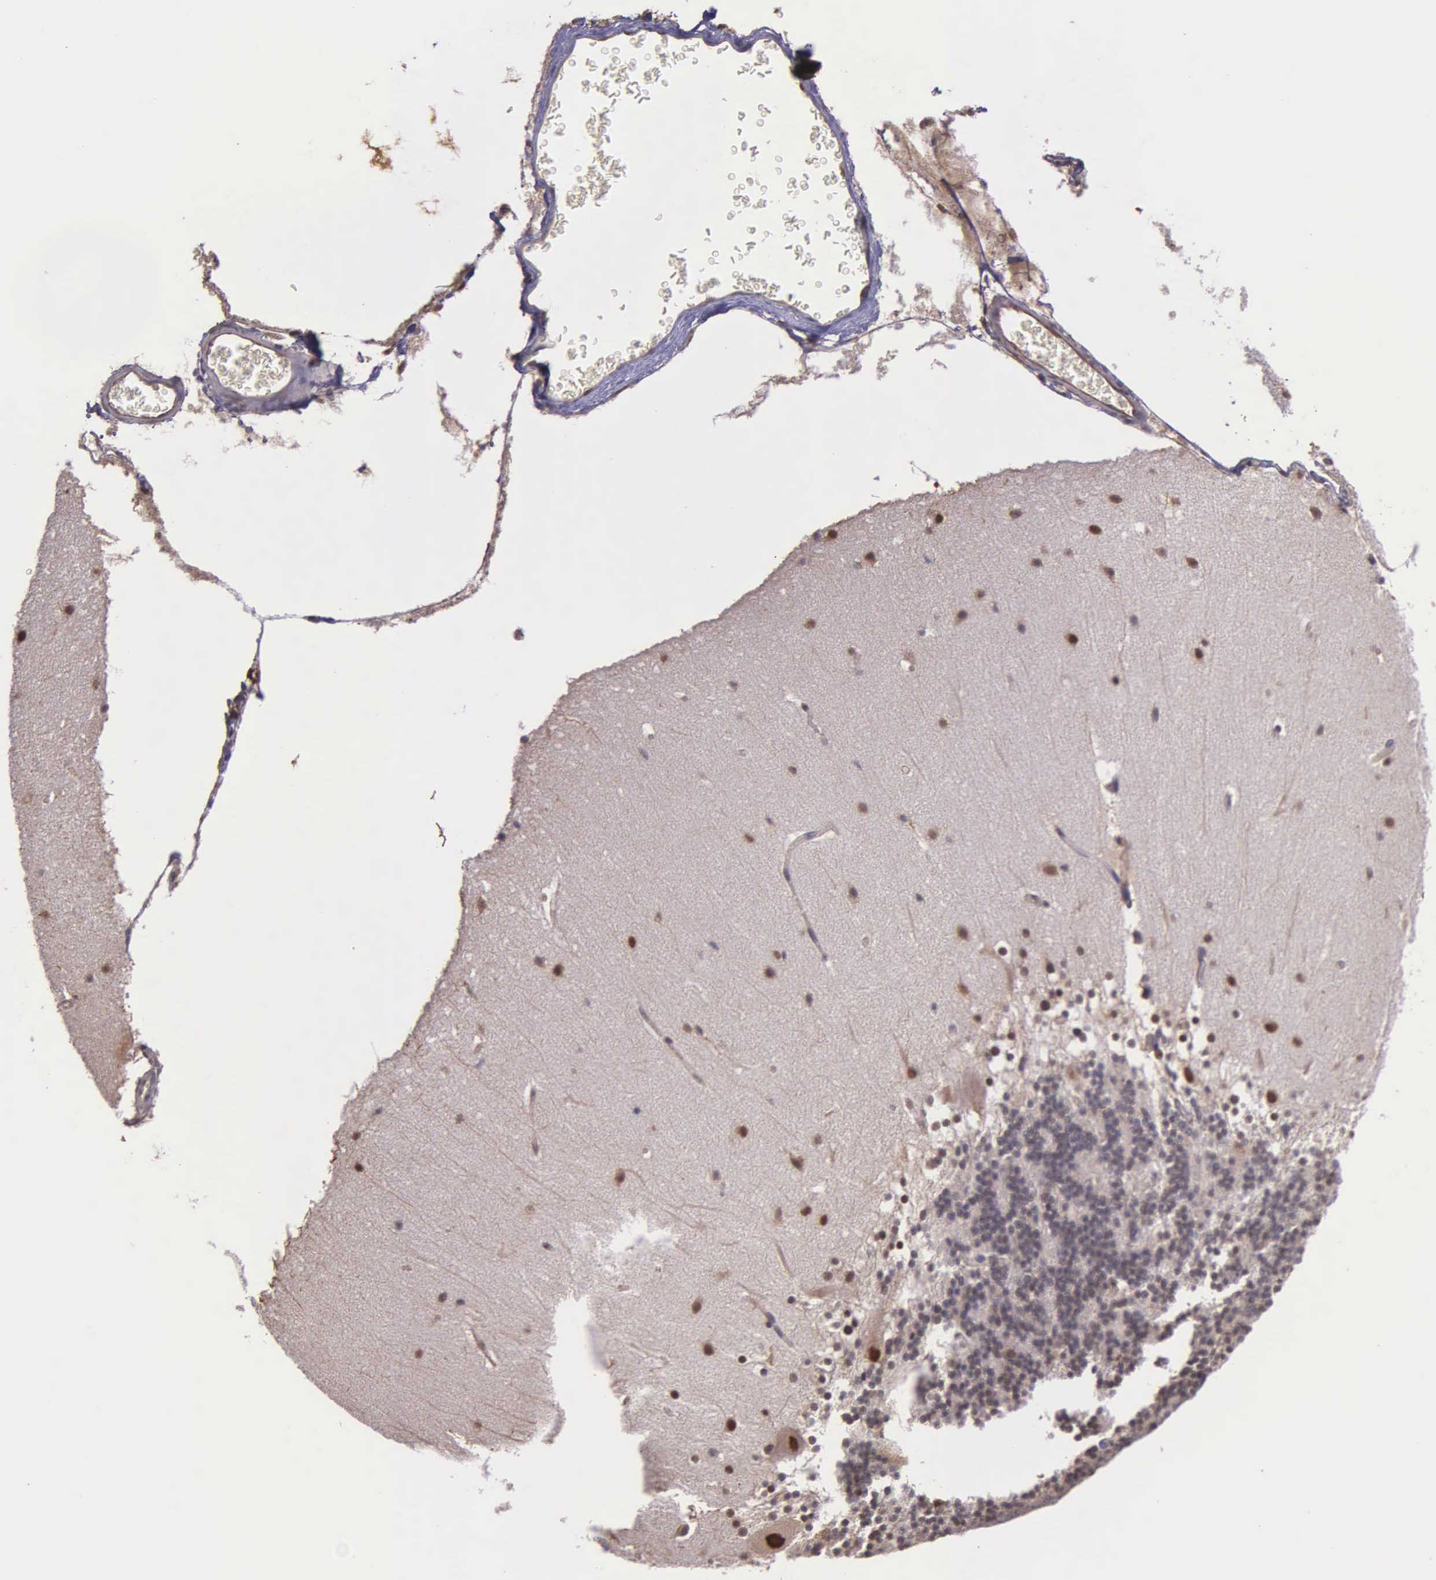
{"staining": {"intensity": "weak", "quantity": "25%-75%", "location": "cytoplasmic/membranous,nuclear"}, "tissue": "cerebellum", "cell_type": "Cells in granular layer", "image_type": "normal", "snomed": [{"axis": "morphology", "description": "Normal tissue, NOS"}, {"axis": "topography", "description": "Cerebellum"}], "caption": "This is a micrograph of IHC staining of unremarkable cerebellum, which shows weak expression in the cytoplasmic/membranous,nuclear of cells in granular layer.", "gene": "PSMC1", "patient": {"sex": "female", "age": 19}}